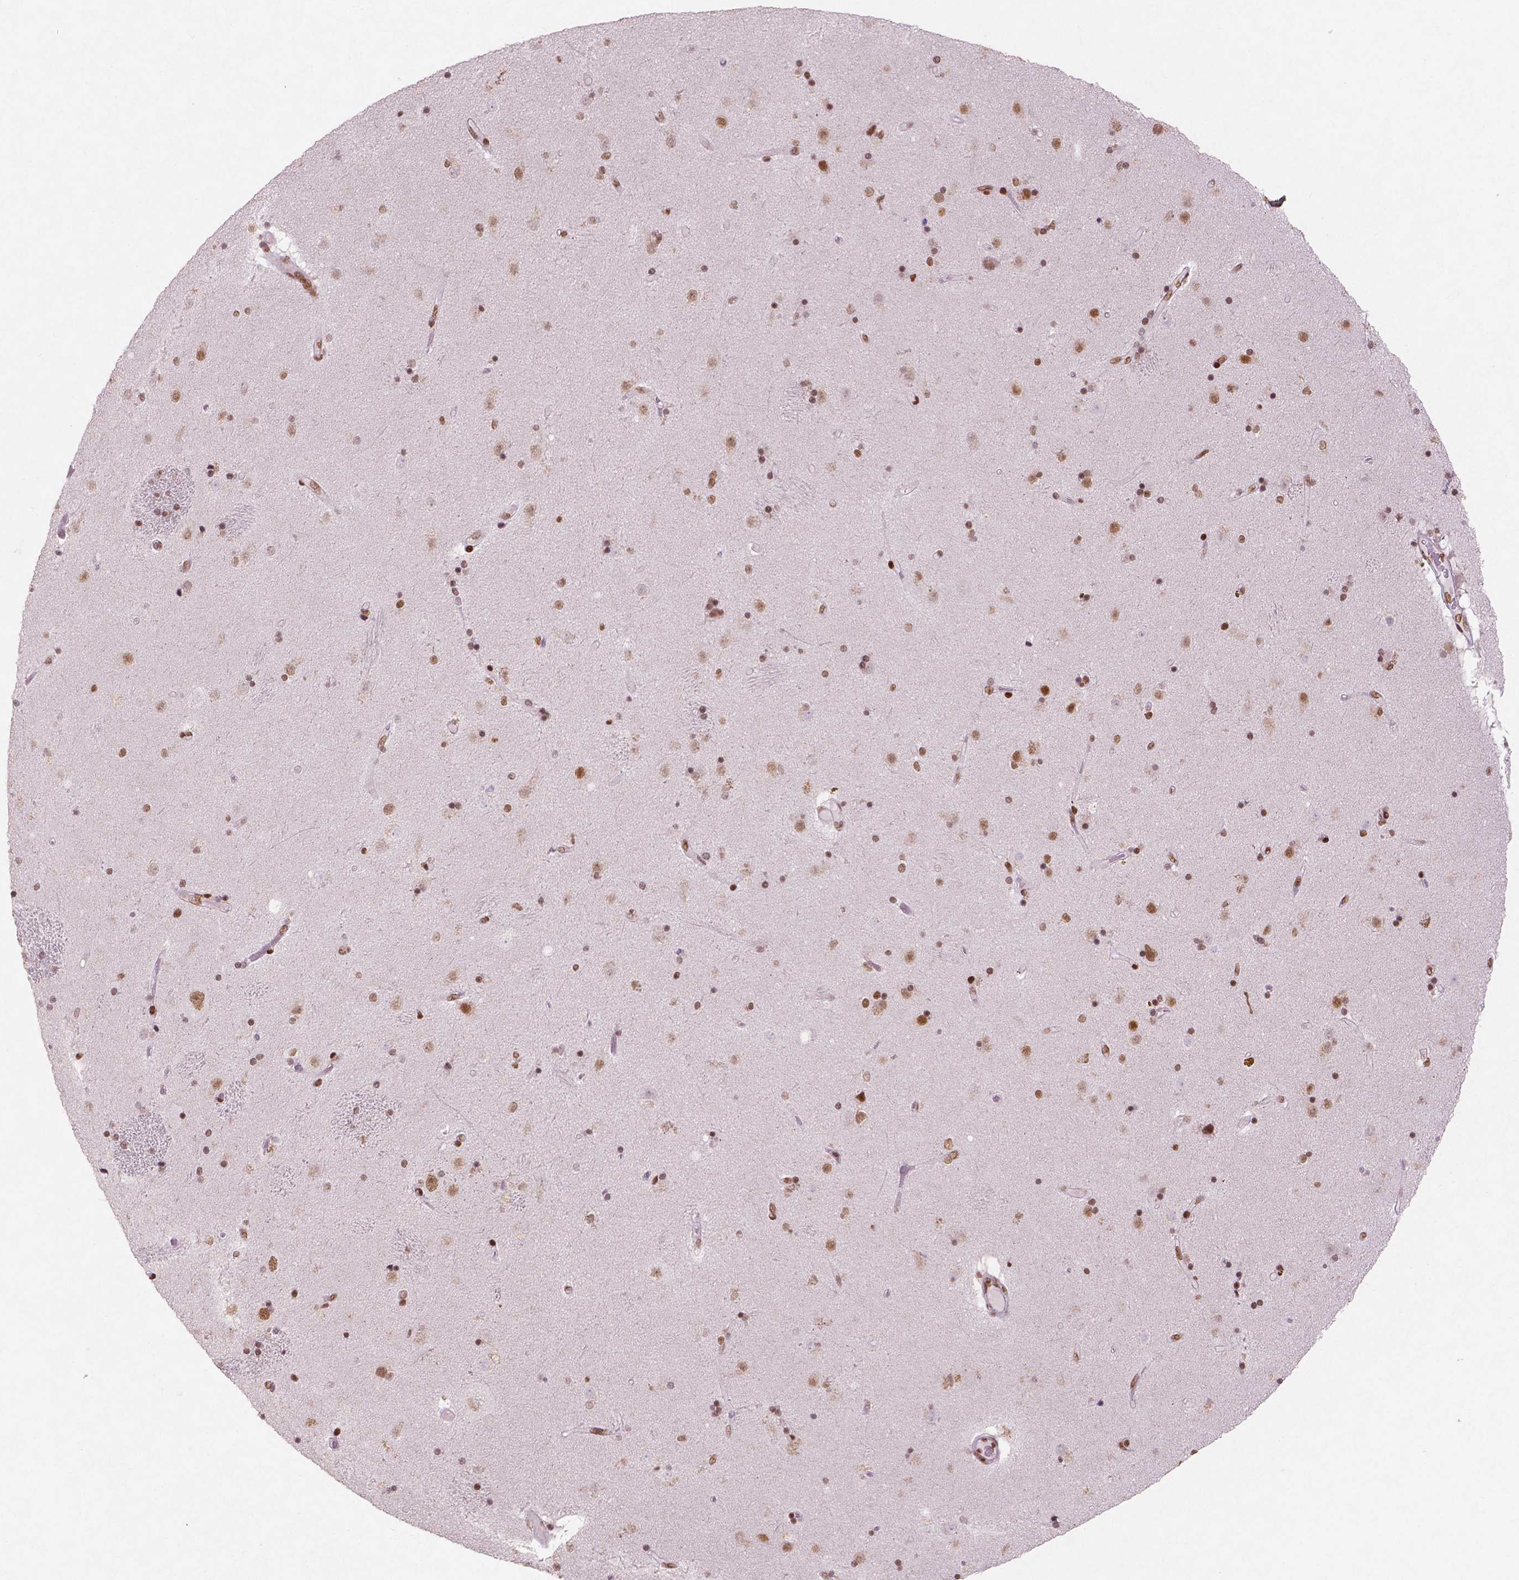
{"staining": {"intensity": "moderate", "quantity": "25%-75%", "location": "nuclear"}, "tissue": "caudate", "cell_type": "Glial cells", "image_type": "normal", "snomed": [{"axis": "morphology", "description": "Normal tissue, NOS"}, {"axis": "topography", "description": "Lateral ventricle wall"}], "caption": "IHC photomicrograph of normal caudate: human caudate stained using immunohistochemistry (IHC) shows medium levels of moderate protein expression localized specifically in the nuclear of glial cells, appearing as a nuclear brown color.", "gene": "BRD4", "patient": {"sex": "female", "age": 71}}